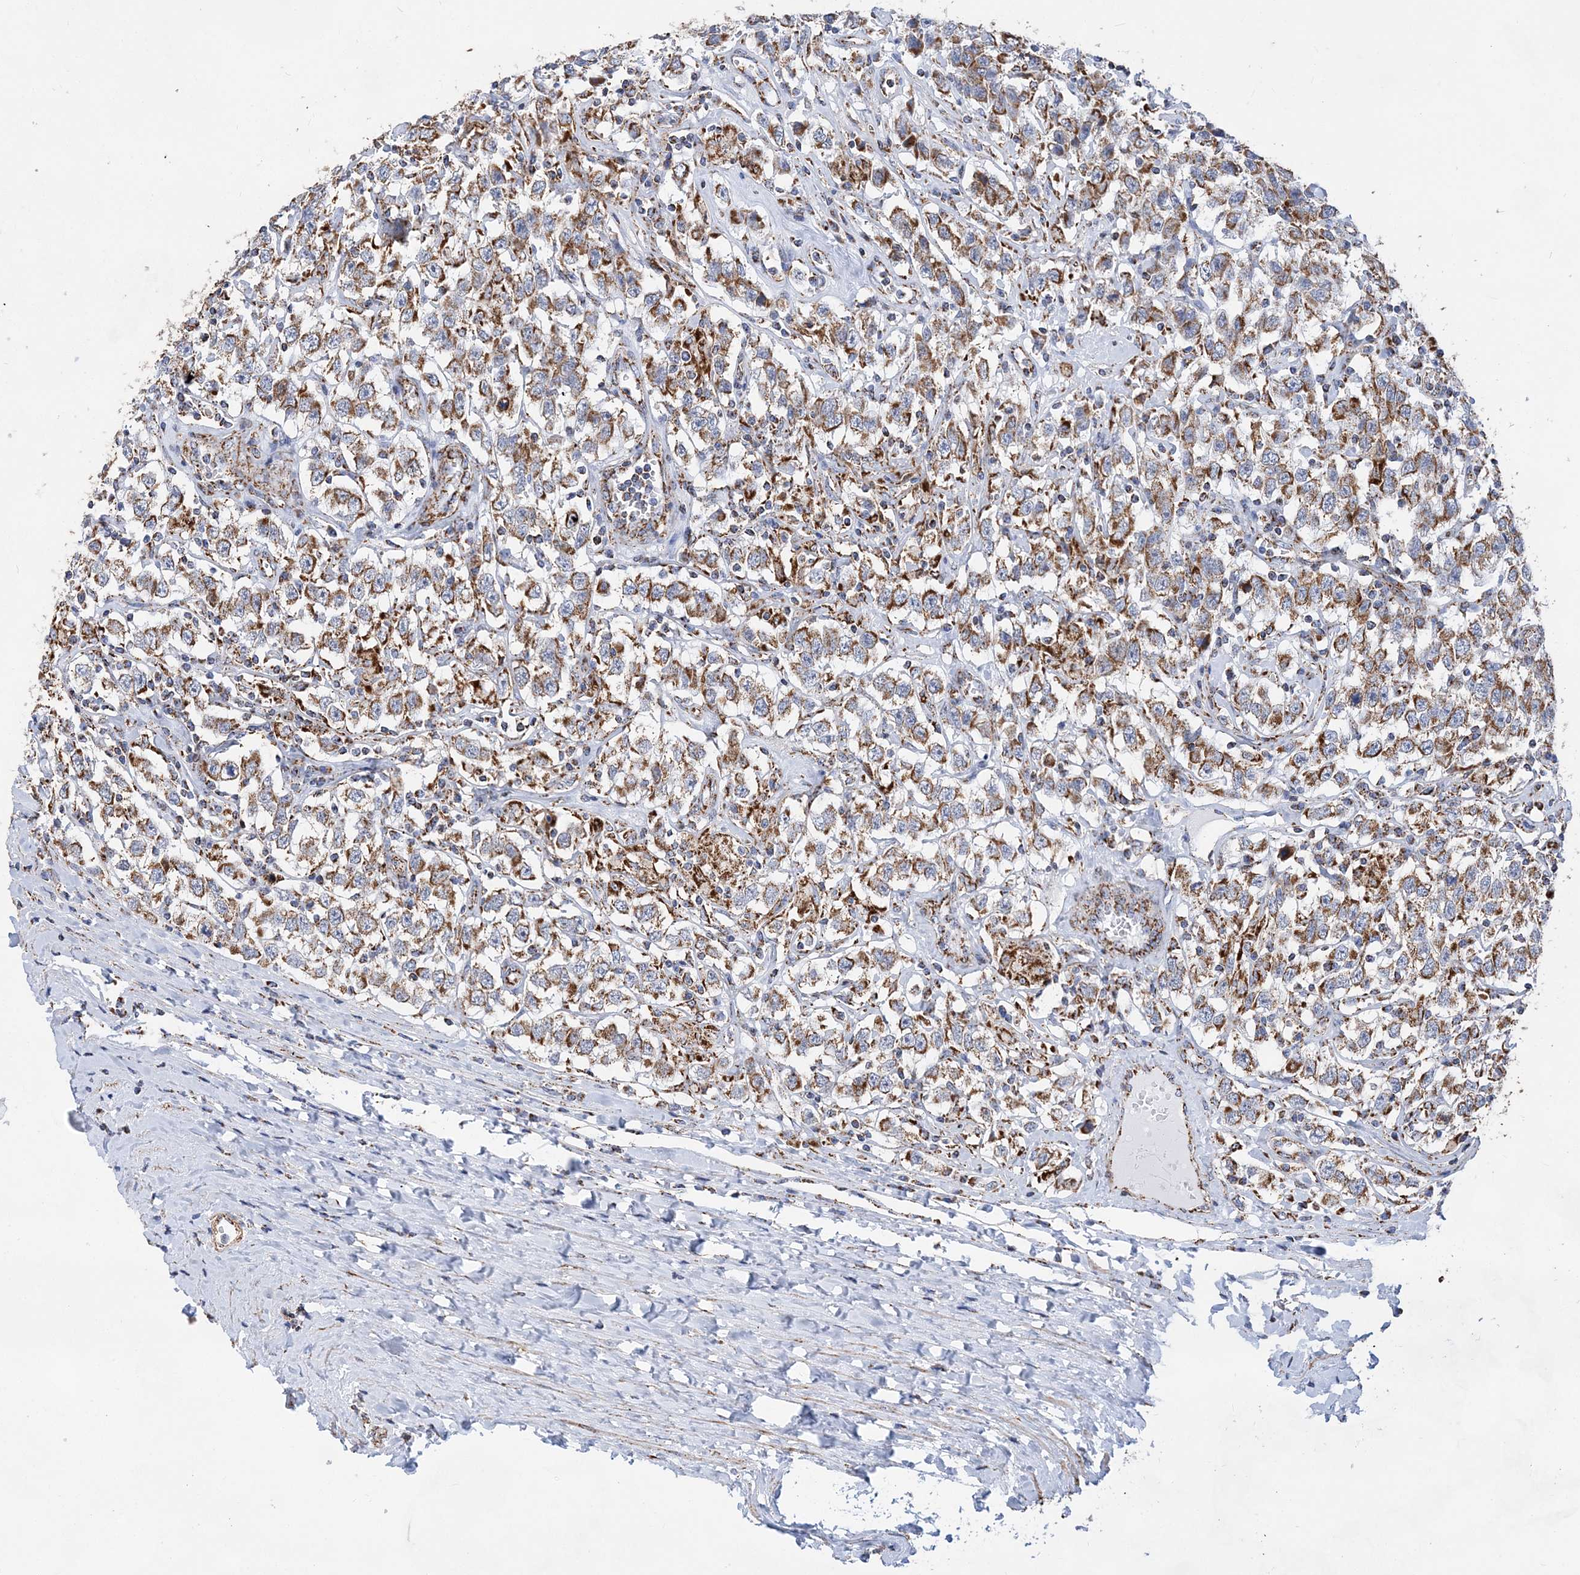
{"staining": {"intensity": "moderate", "quantity": ">75%", "location": "cytoplasmic/membranous"}, "tissue": "testis cancer", "cell_type": "Tumor cells", "image_type": "cancer", "snomed": [{"axis": "morphology", "description": "Seminoma, NOS"}, {"axis": "topography", "description": "Testis"}], "caption": "Immunohistochemical staining of human testis cancer demonstrates medium levels of moderate cytoplasmic/membranous protein expression in approximately >75% of tumor cells. (brown staining indicates protein expression, while blue staining denotes nuclei).", "gene": "ACOT9", "patient": {"sex": "male", "age": 41}}